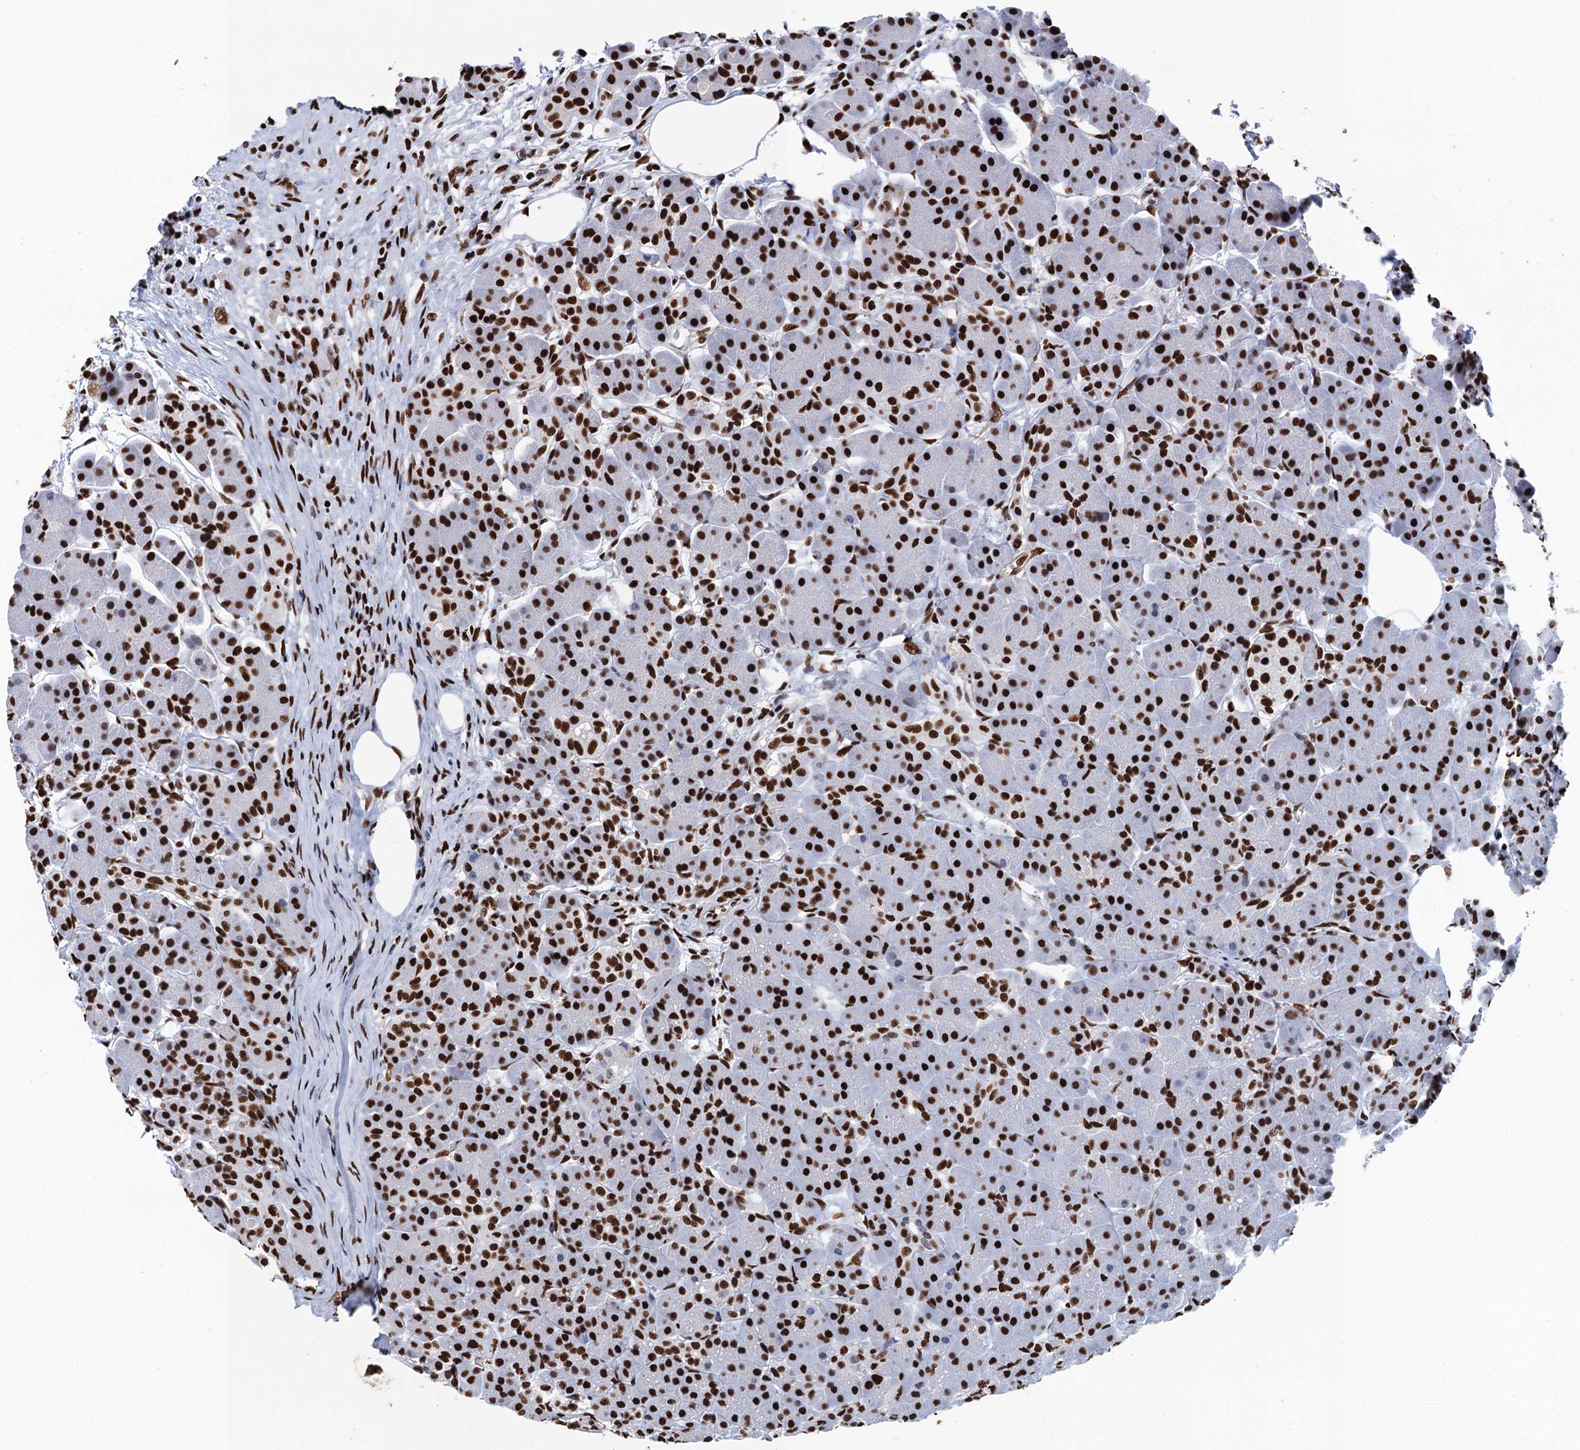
{"staining": {"intensity": "strong", "quantity": ">75%", "location": "nuclear"}, "tissue": "pancreas", "cell_type": "Exocrine glandular cells", "image_type": "normal", "snomed": [{"axis": "morphology", "description": "Normal tissue, NOS"}, {"axis": "topography", "description": "Pancreas"}], "caption": "DAB immunohistochemical staining of normal human pancreas displays strong nuclear protein expression in about >75% of exocrine glandular cells.", "gene": "UBA2", "patient": {"sex": "male", "age": 63}}